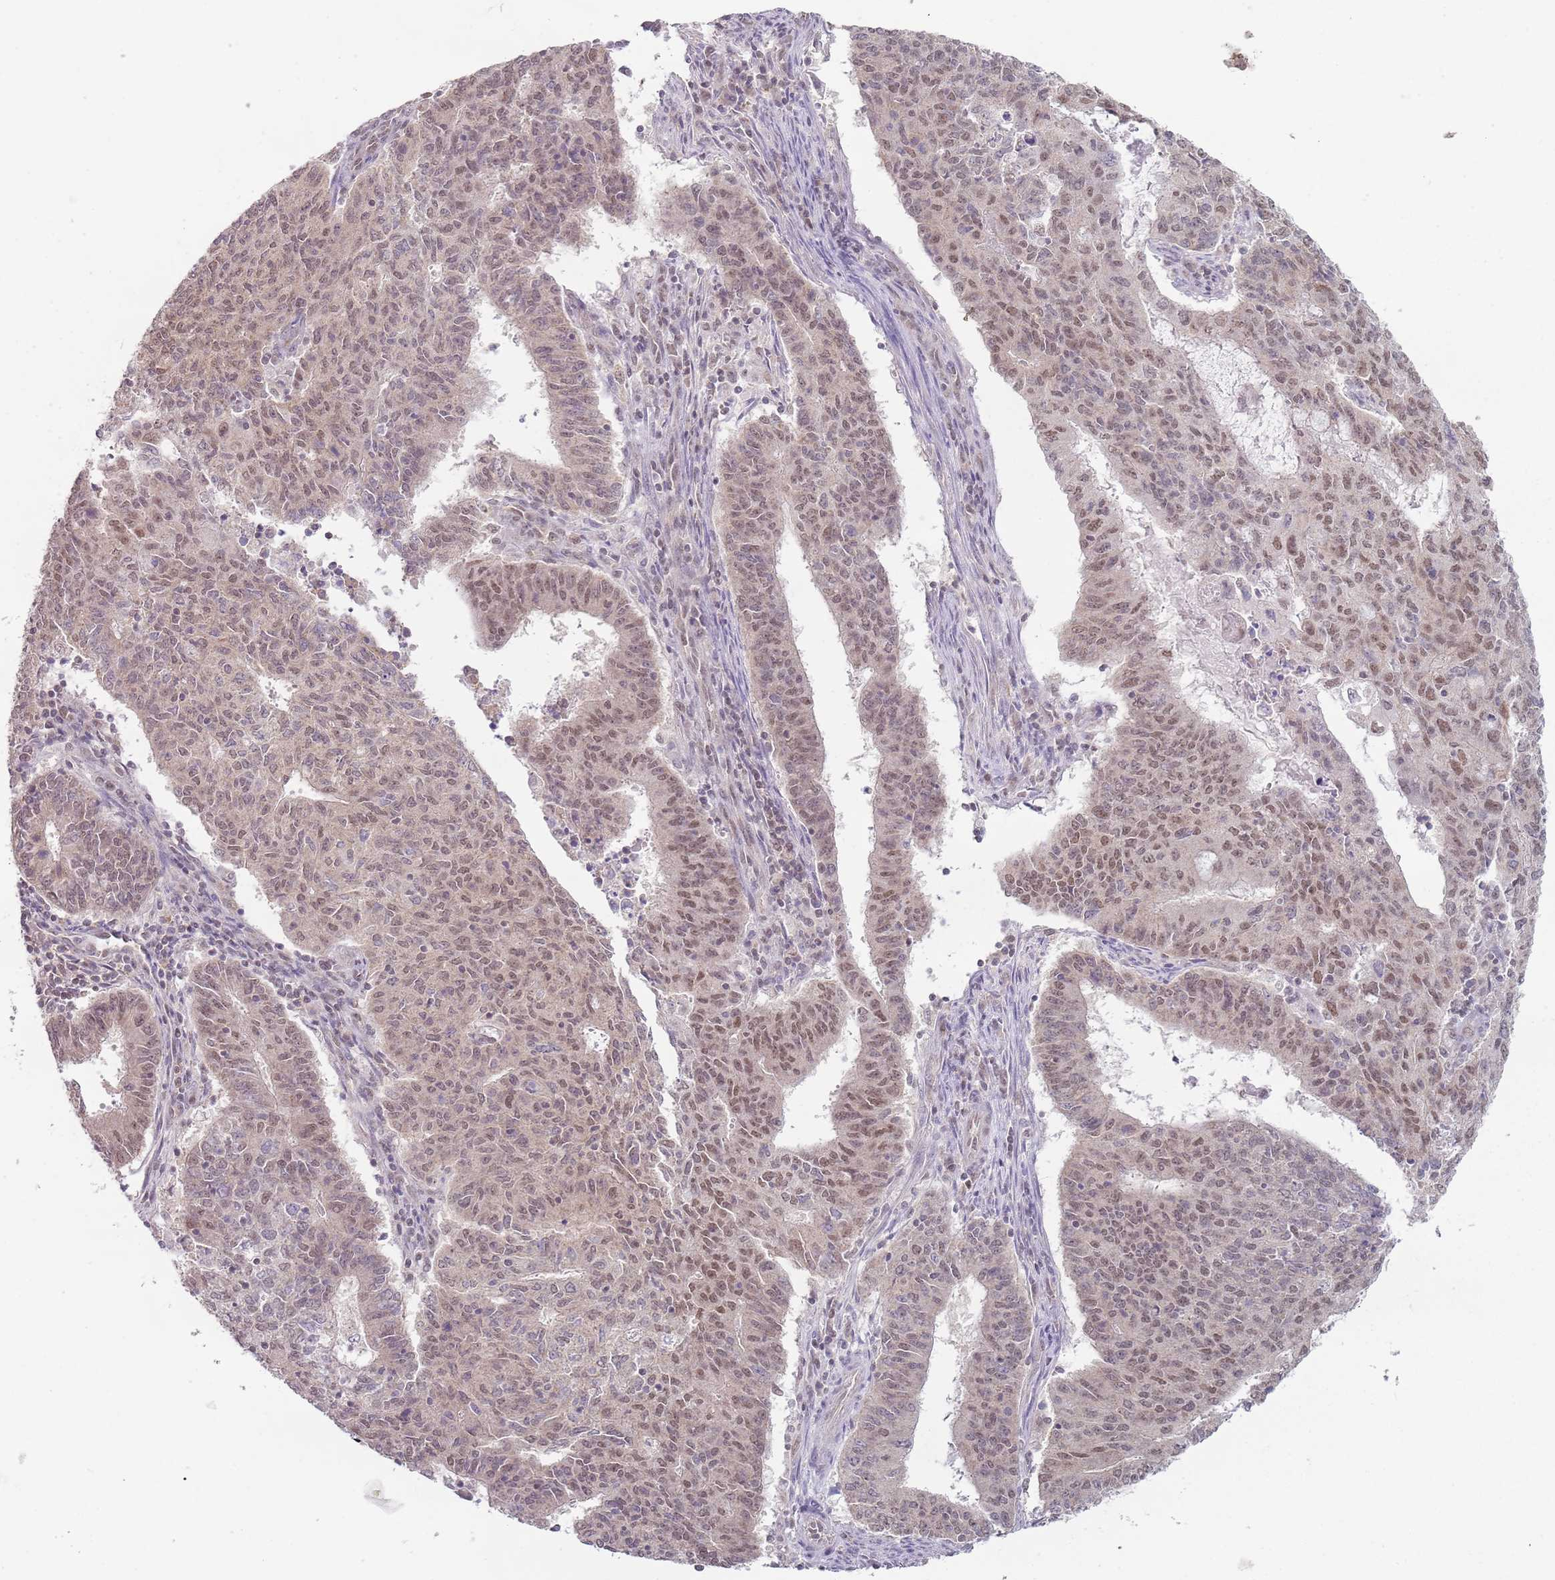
{"staining": {"intensity": "moderate", "quantity": "25%-75%", "location": "nuclear"}, "tissue": "endometrial cancer", "cell_type": "Tumor cells", "image_type": "cancer", "snomed": [{"axis": "morphology", "description": "Adenocarcinoma, NOS"}, {"axis": "topography", "description": "Endometrium"}], "caption": "Human endometrial cancer stained with a protein marker shows moderate staining in tumor cells.", "gene": "SMARCAL1", "patient": {"sex": "female", "age": 59}}